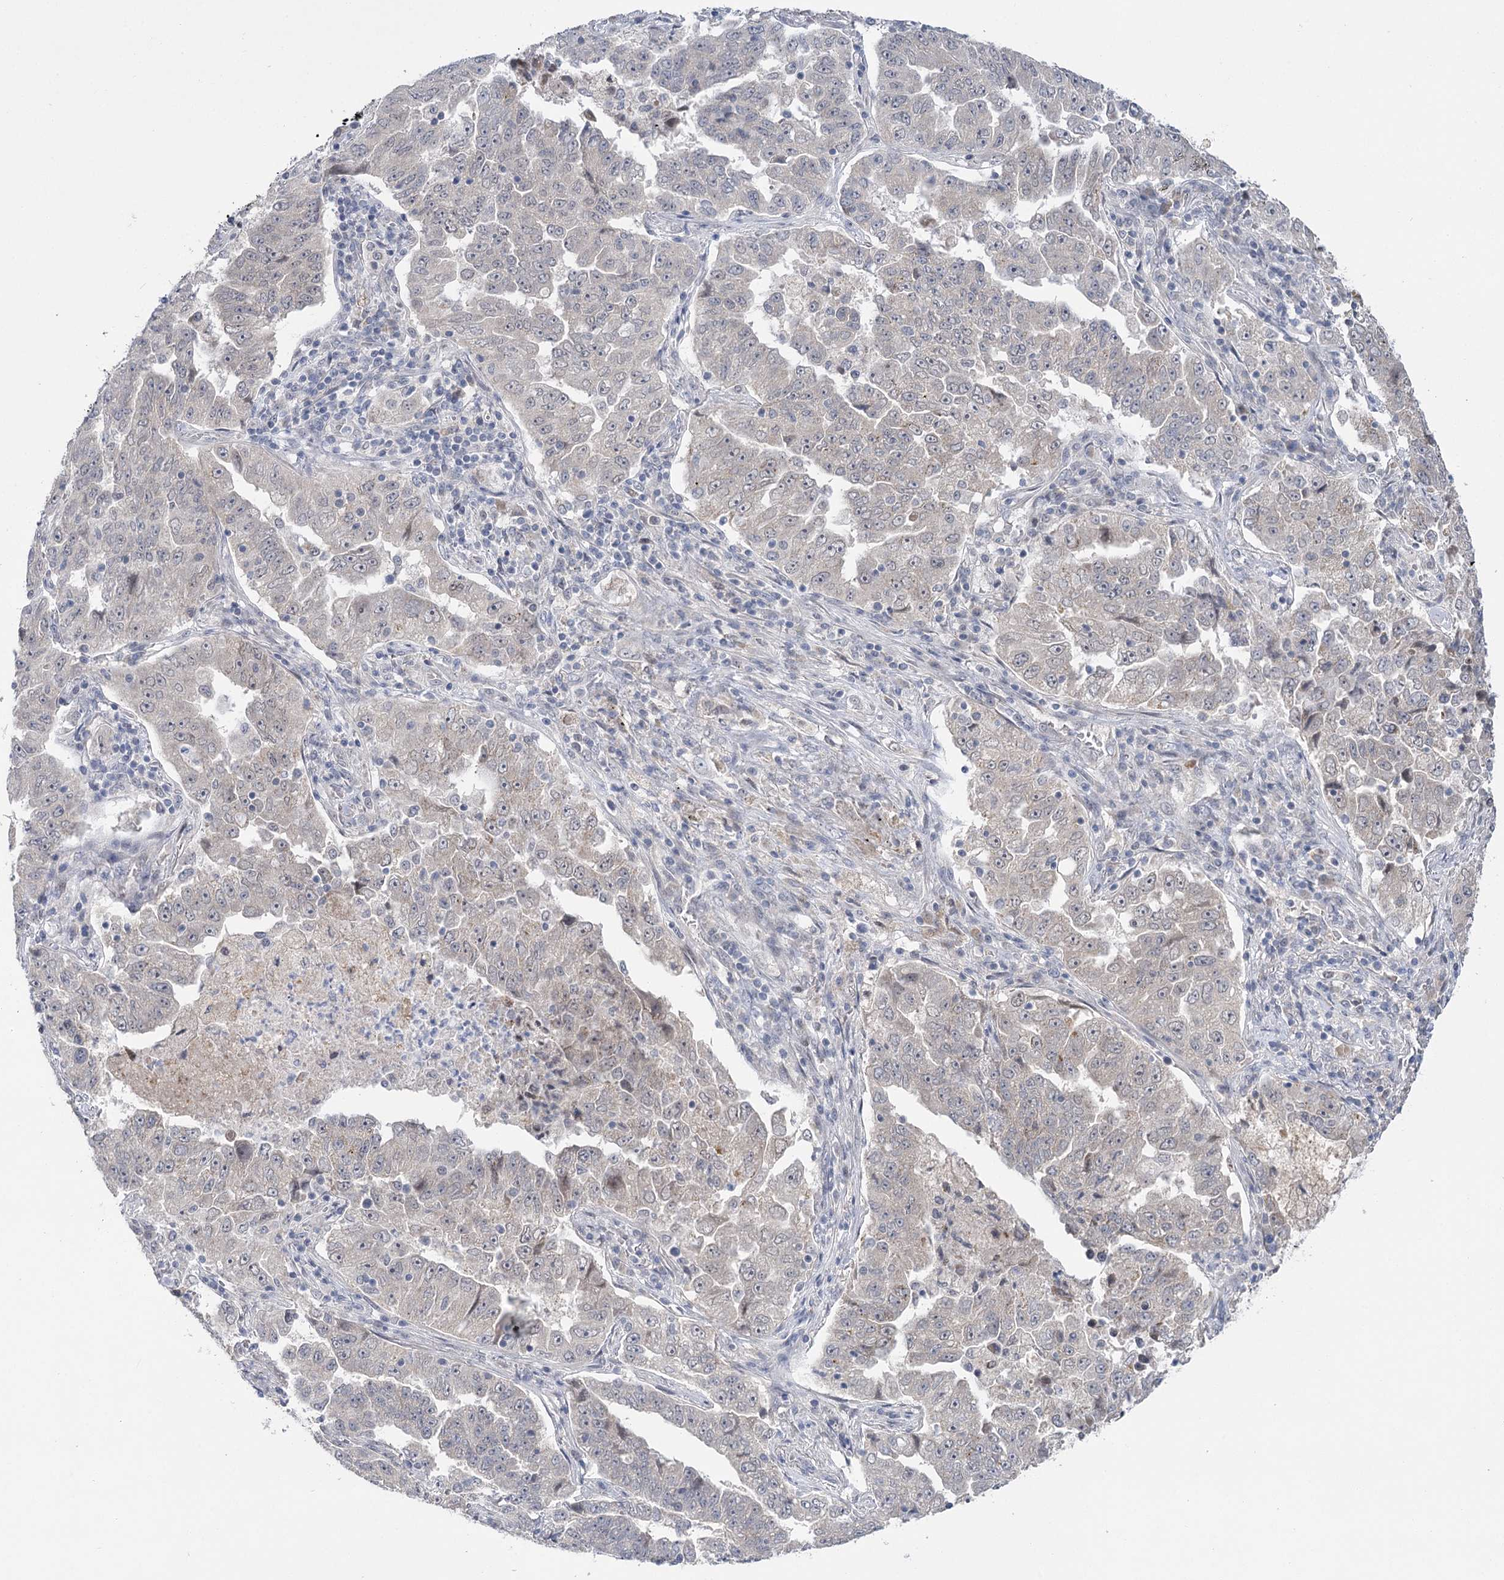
{"staining": {"intensity": "negative", "quantity": "none", "location": "none"}, "tissue": "lung cancer", "cell_type": "Tumor cells", "image_type": "cancer", "snomed": [{"axis": "morphology", "description": "Adenocarcinoma, NOS"}, {"axis": "topography", "description": "Lung"}], "caption": "Immunohistochemistry of lung cancer reveals no staining in tumor cells.", "gene": "PHYHIPL", "patient": {"sex": "female", "age": 51}}